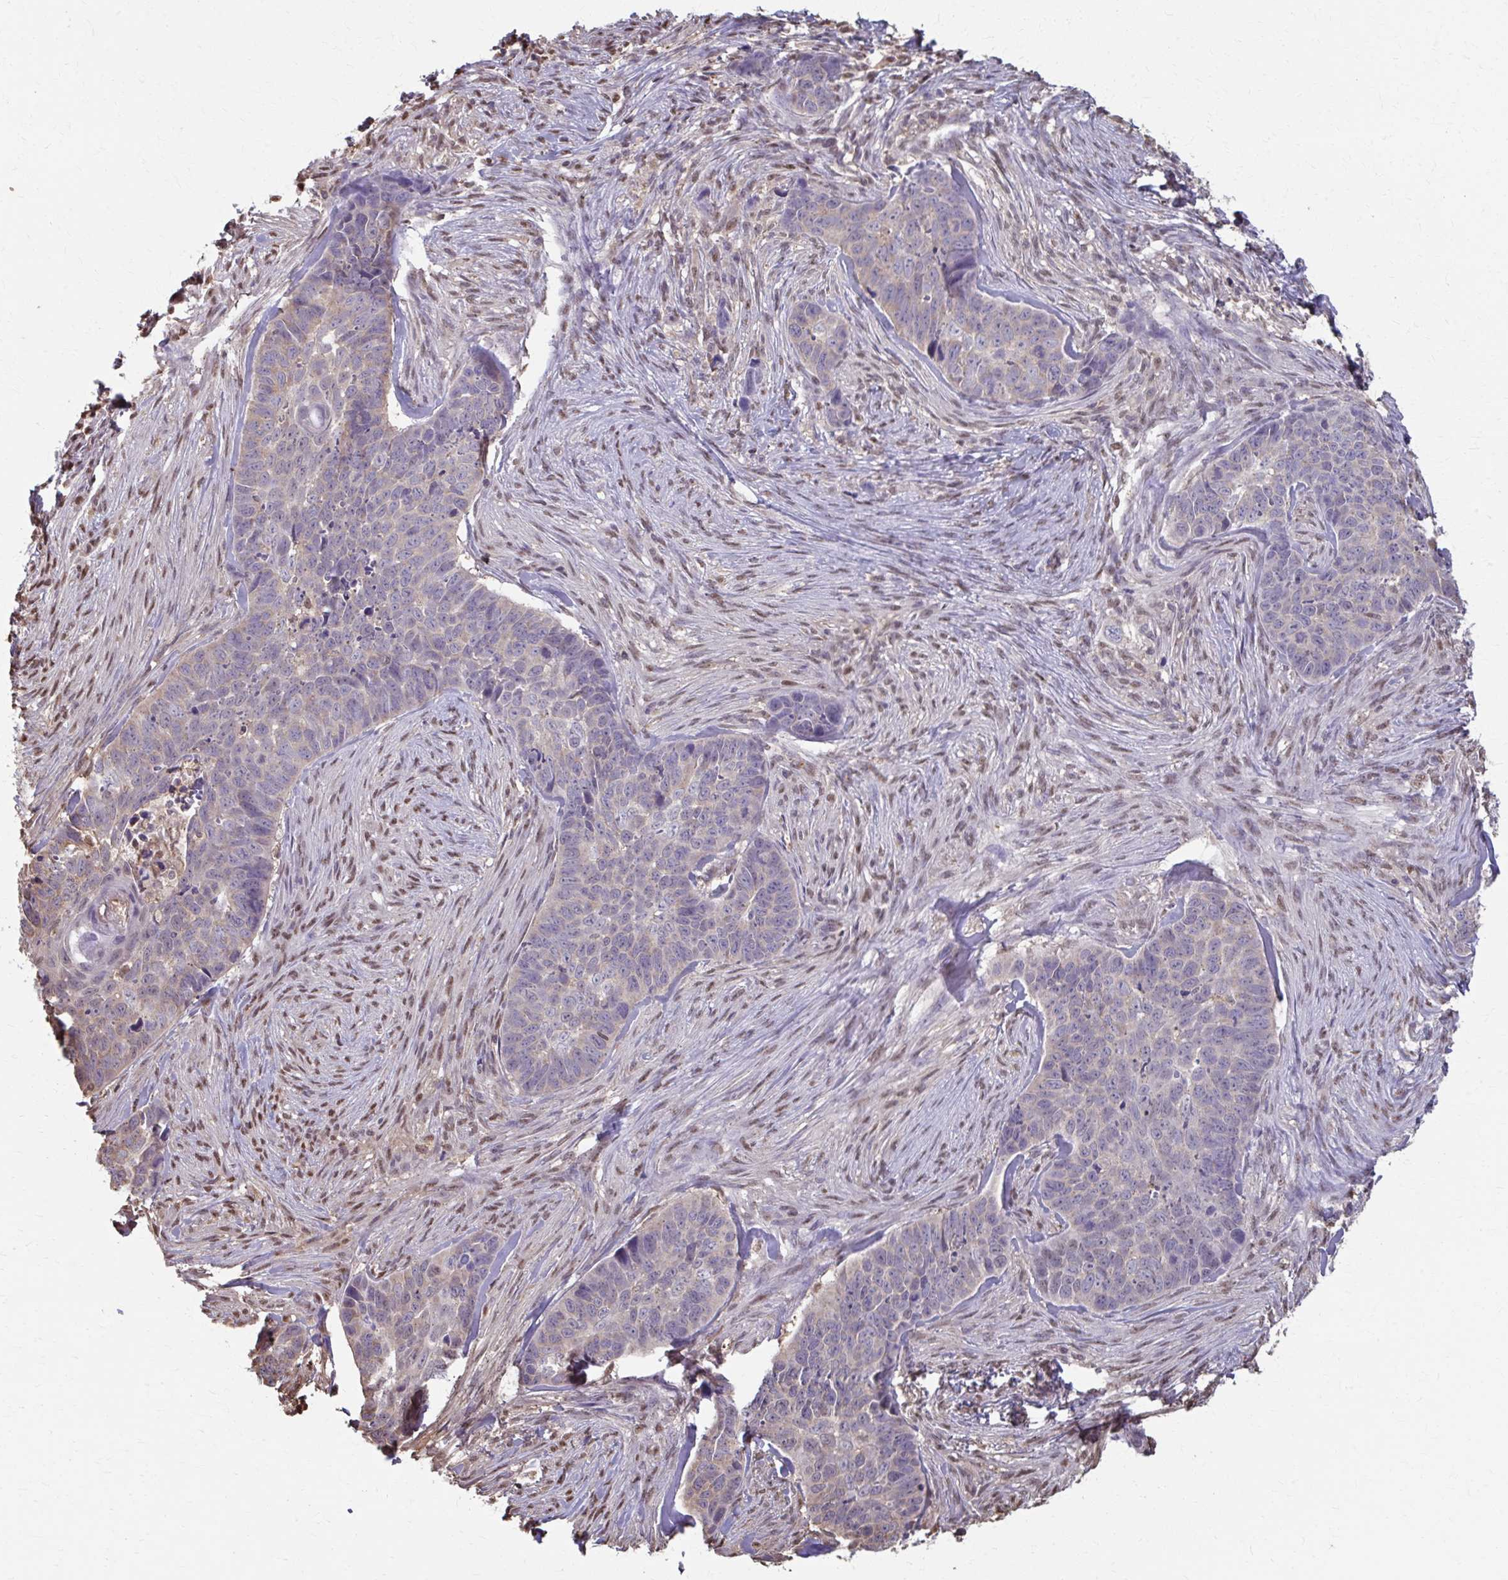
{"staining": {"intensity": "negative", "quantity": "none", "location": "none"}, "tissue": "skin cancer", "cell_type": "Tumor cells", "image_type": "cancer", "snomed": [{"axis": "morphology", "description": "Basal cell carcinoma"}, {"axis": "topography", "description": "Skin"}], "caption": "Immunohistochemical staining of basal cell carcinoma (skin) demonstrates no significant staining in tumor cells.", "gene": "ING4", "patient": {"sex": "female", "age": 82}}